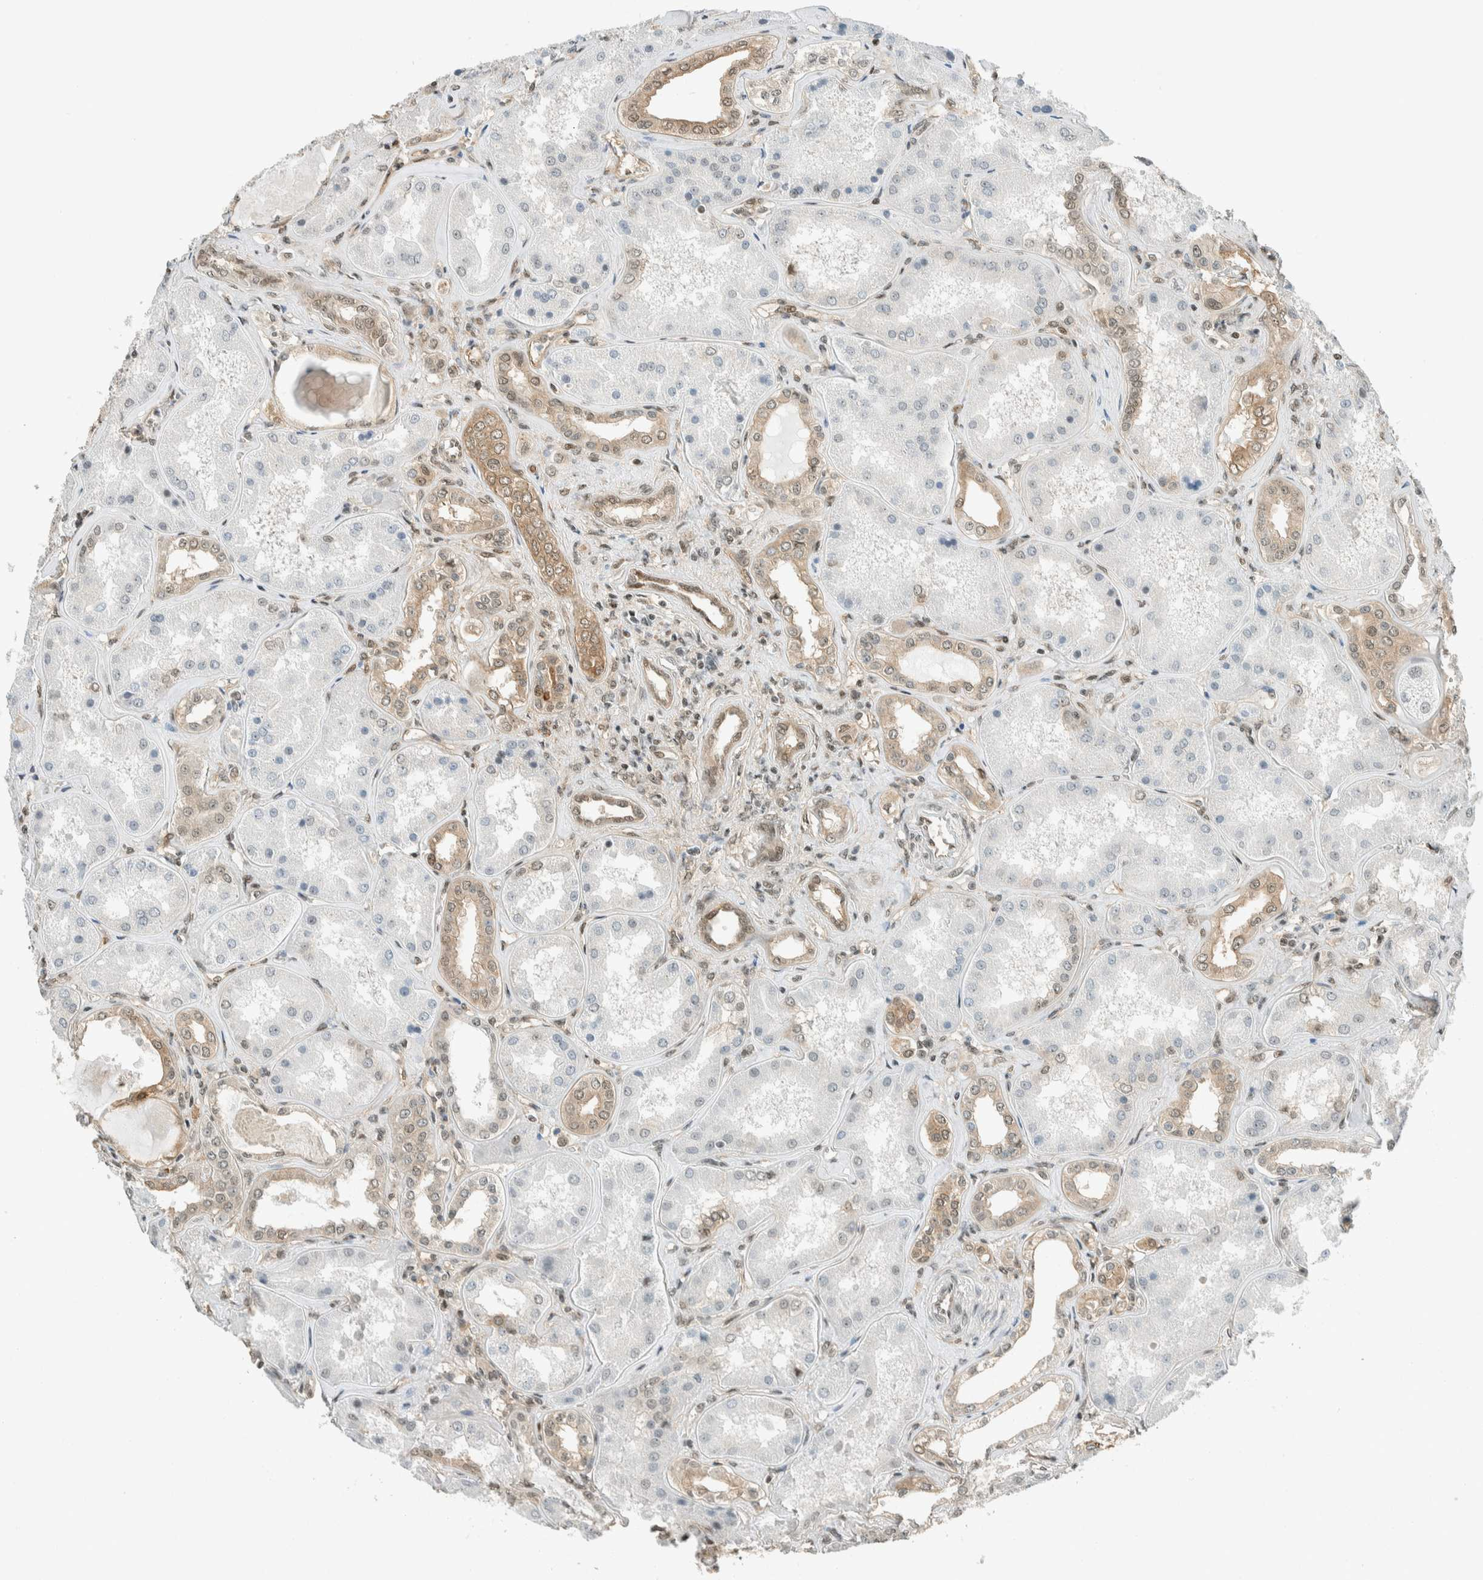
{"staining": {"intensity": "moderate", "quantity": "25%-75%", "location": "cytoplasmic/membranous,nuclear"}, "tissue": "kidney", "cell_type": "Cells in glomeruli", "image_type": "normal", "snomed": [{"axis": "morphology", "description": "Normal tissue, NOS"}, {"axis": "topography", "description": "Kidney"}], "caption": "Immunohistochemistry (IHC) staining of benign kidney, which shows medium levels of moderate cytoplasmic/membranous,nuclear positivity in about 25%-75% of cells in glomeruli indicating moderate cytoplasmic/membranous,nuclear protein expression. The staining was performed using DAB (3,3'-diaminobenzidine) (brown) for protein detection and nuclei were counterstained in hematoxylin (blue).", "gene": "NIBAN2", "patient": {"sex": "female", "age": 56}}